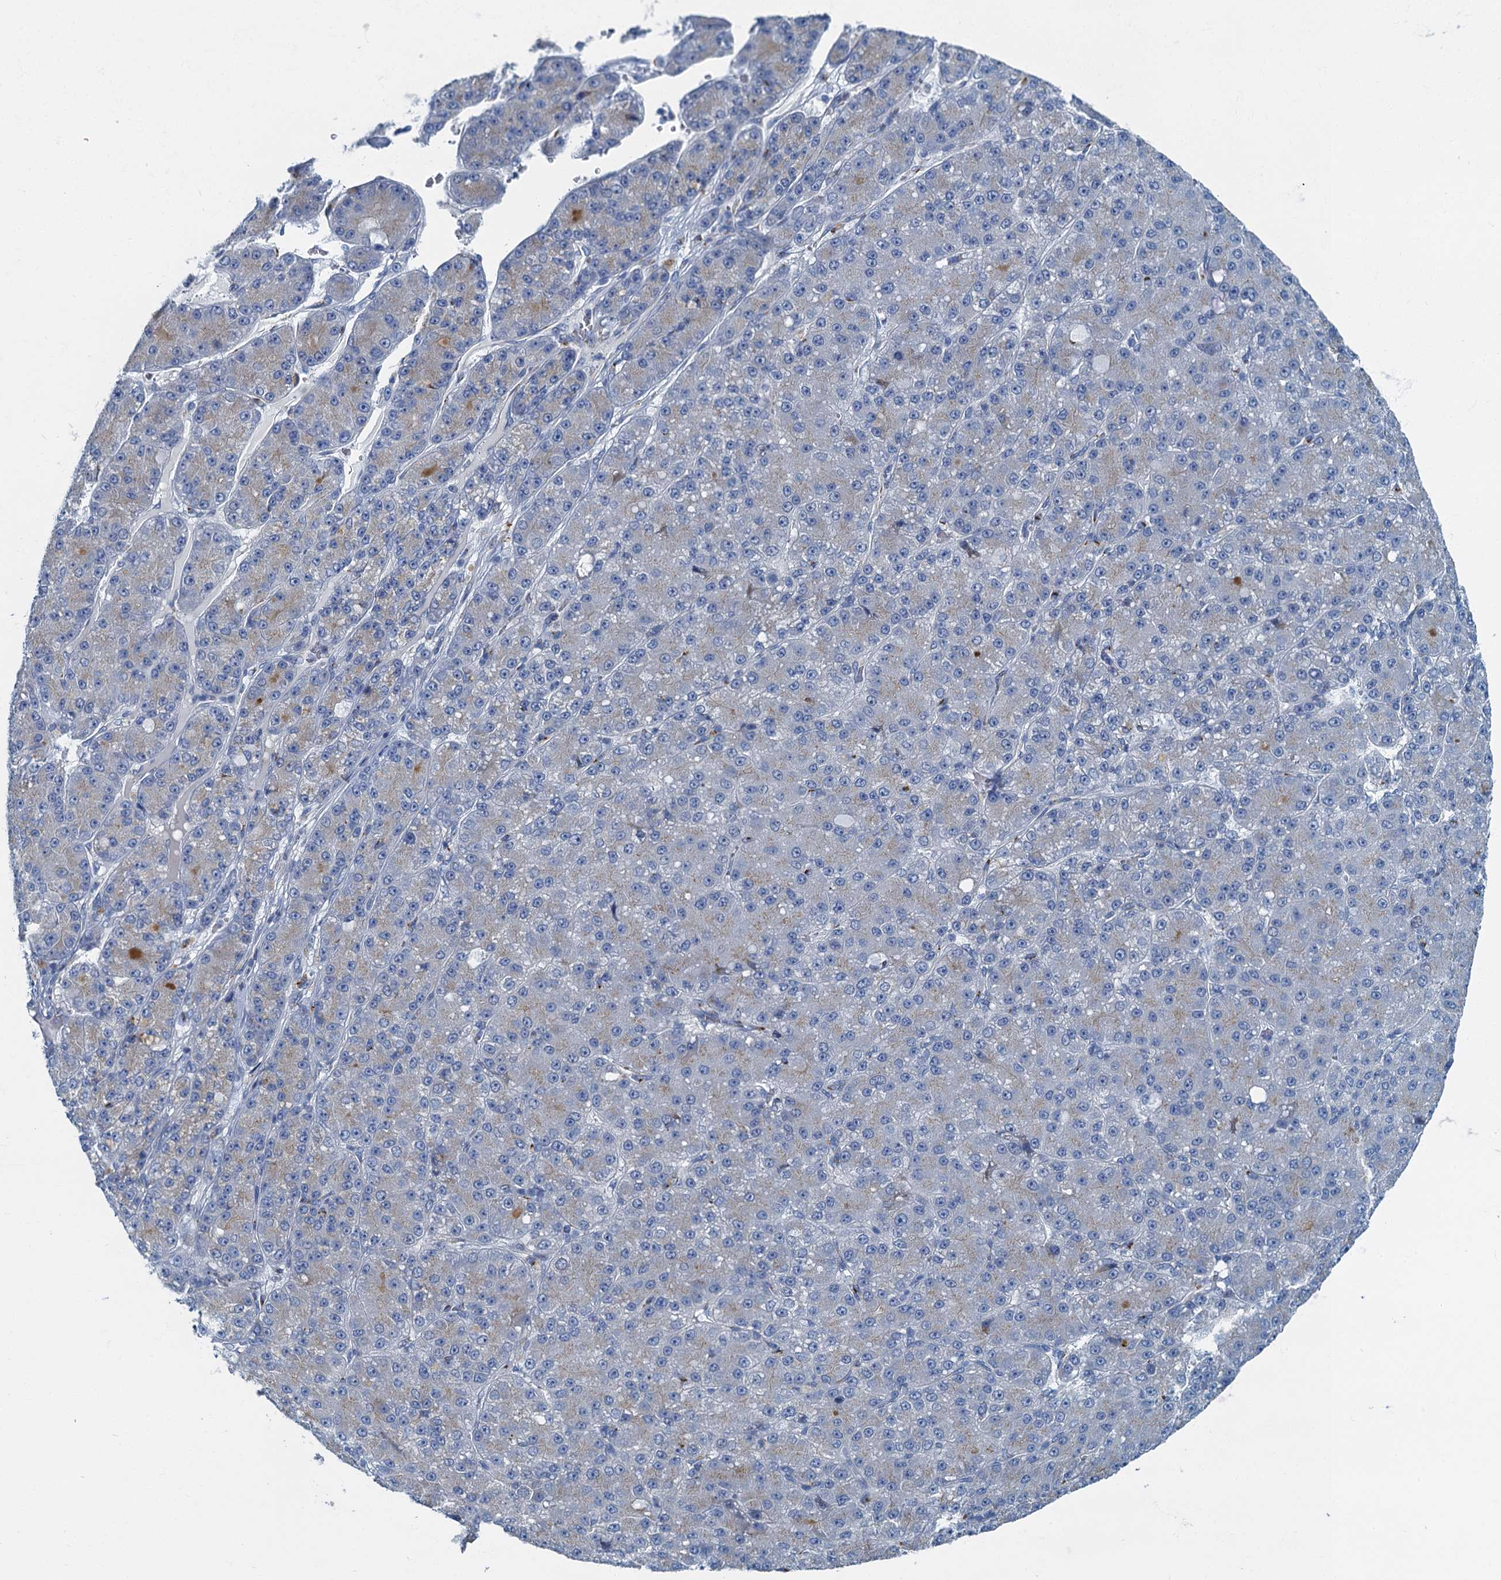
{"staining": {"intensity": "weak", "quantity": "<25%", "location": "cytoplasmic/membranous"}, "tissue": "liver cancer", "cell_type": "Tumor cells", "image_type": "cancer", "snomed": [{"axis": "morphology", "description": "Carcinoma, Hepatocellular, NOS"}, {"axis": "topography", "description": "Liver"}], "caption": "This histopathology image is of hepatocellular carcinoma (liver) stained with immunohistochemistry to label a protein in brown with the nuclei are counter-stained blue. There is no expression in tumor cells. (IHC, brightfield microscopy, high magnification).", "gene": "LYPD3", "patient": {"sex": "male", "age": 67}}